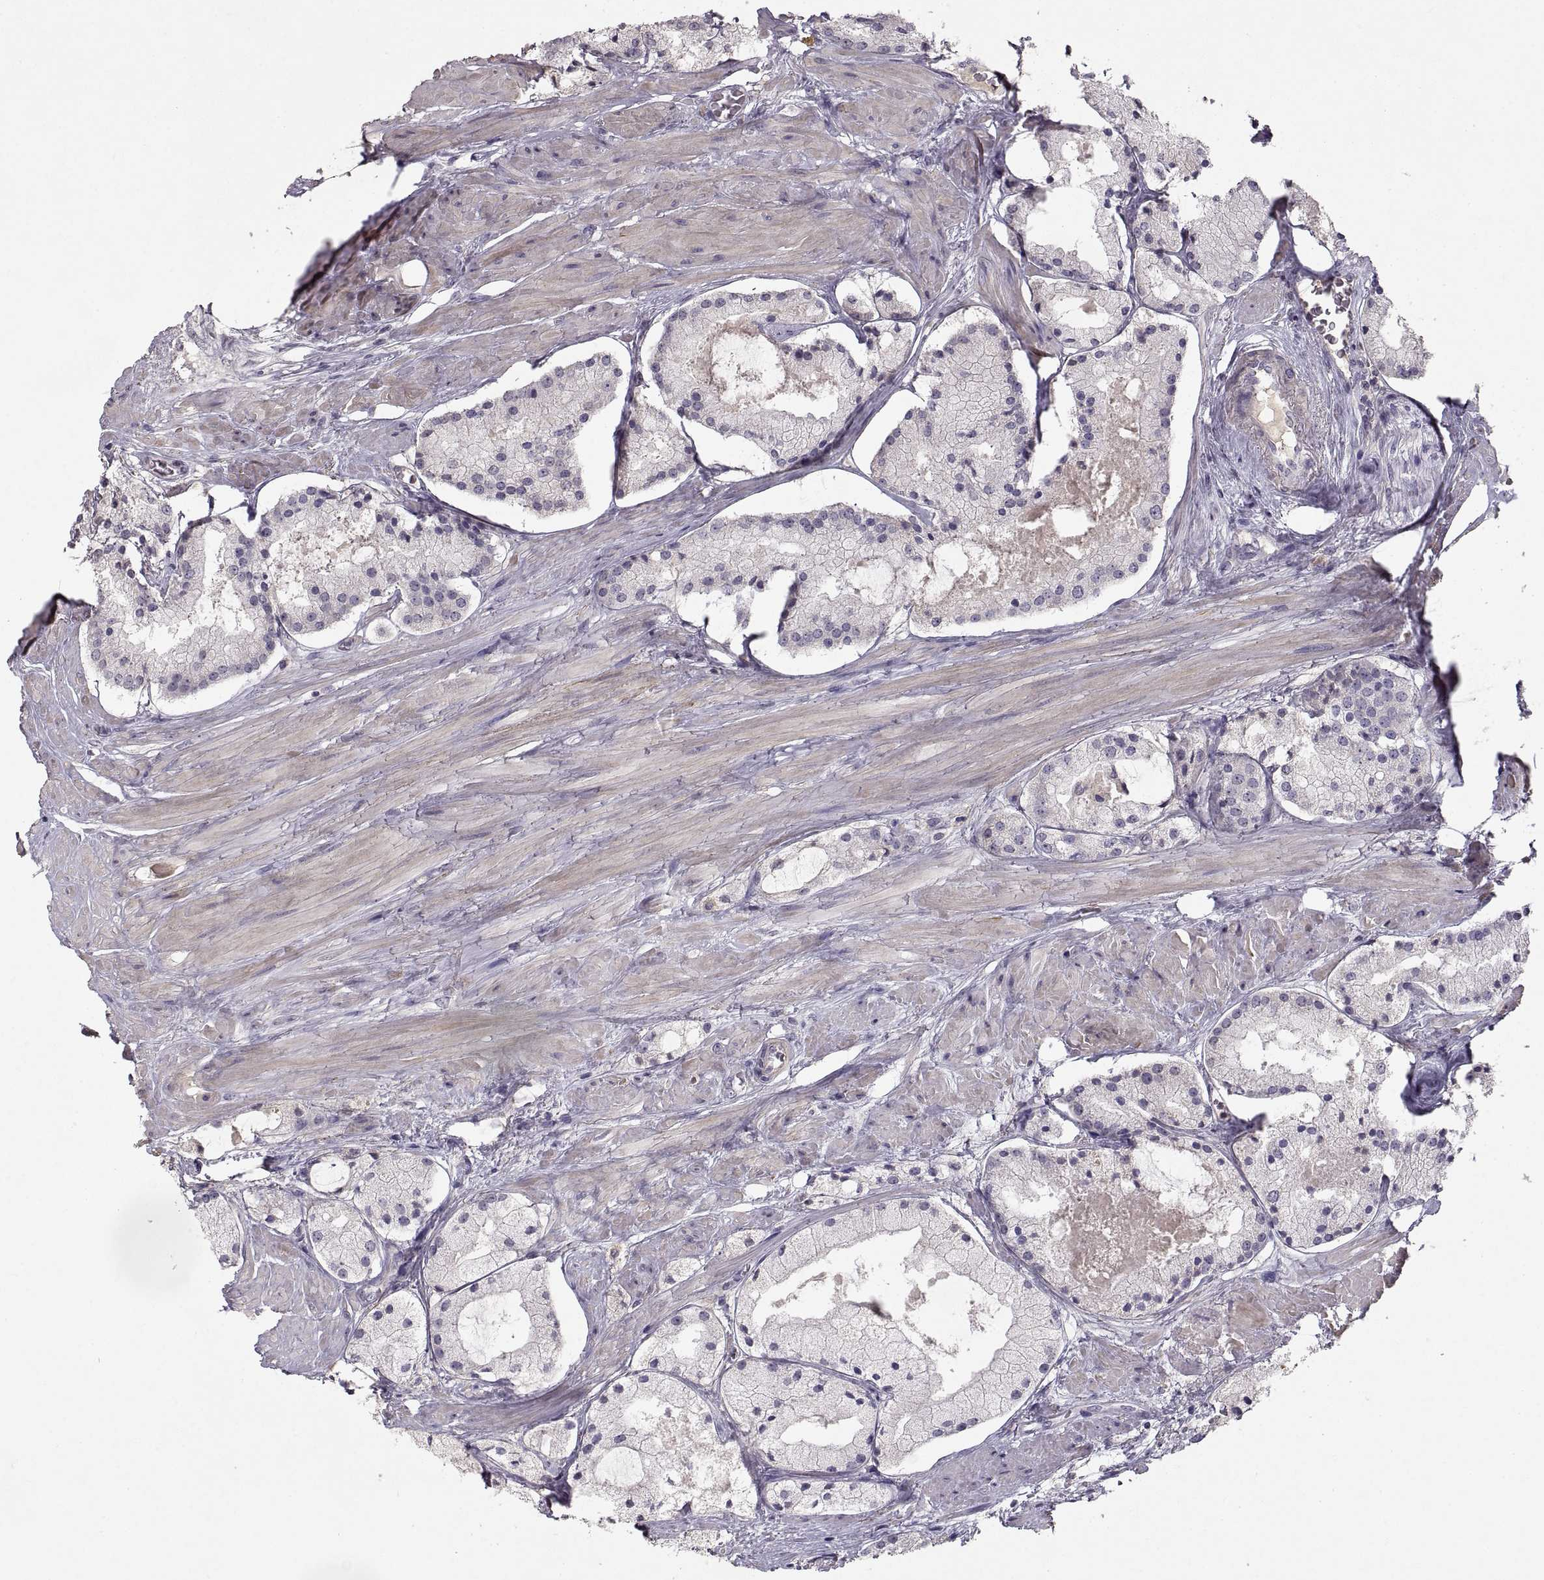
{"staining": {"intensity": "negative", "quantity": "none", "location": "none"}, "tissue": "prostate cancer", "cell_type": "Tumor cells", "image_type": "cancer", "snomed": [{"axis": "morphology", "description": "Adenocarcinoma, NOS"}, {"axis": "morphology", "description": "Adenocarcinoma, High grade"}, {"axis": "topography", "description": "Prostate"}], "caption": "Immunohistochemistry photomicrograph of neoplastic tissue: human adenocarcinoma (prostate) stained with DAB exhibits no significant protein positivity in tumor cells. The staining is performed using DAB (3,3'-diaminobenzidine) brown chromogen with nuclei counter-stained in using hematoxylin.", "gene": "ADAM11", "patient": {"sex": "male", "age": 64}}